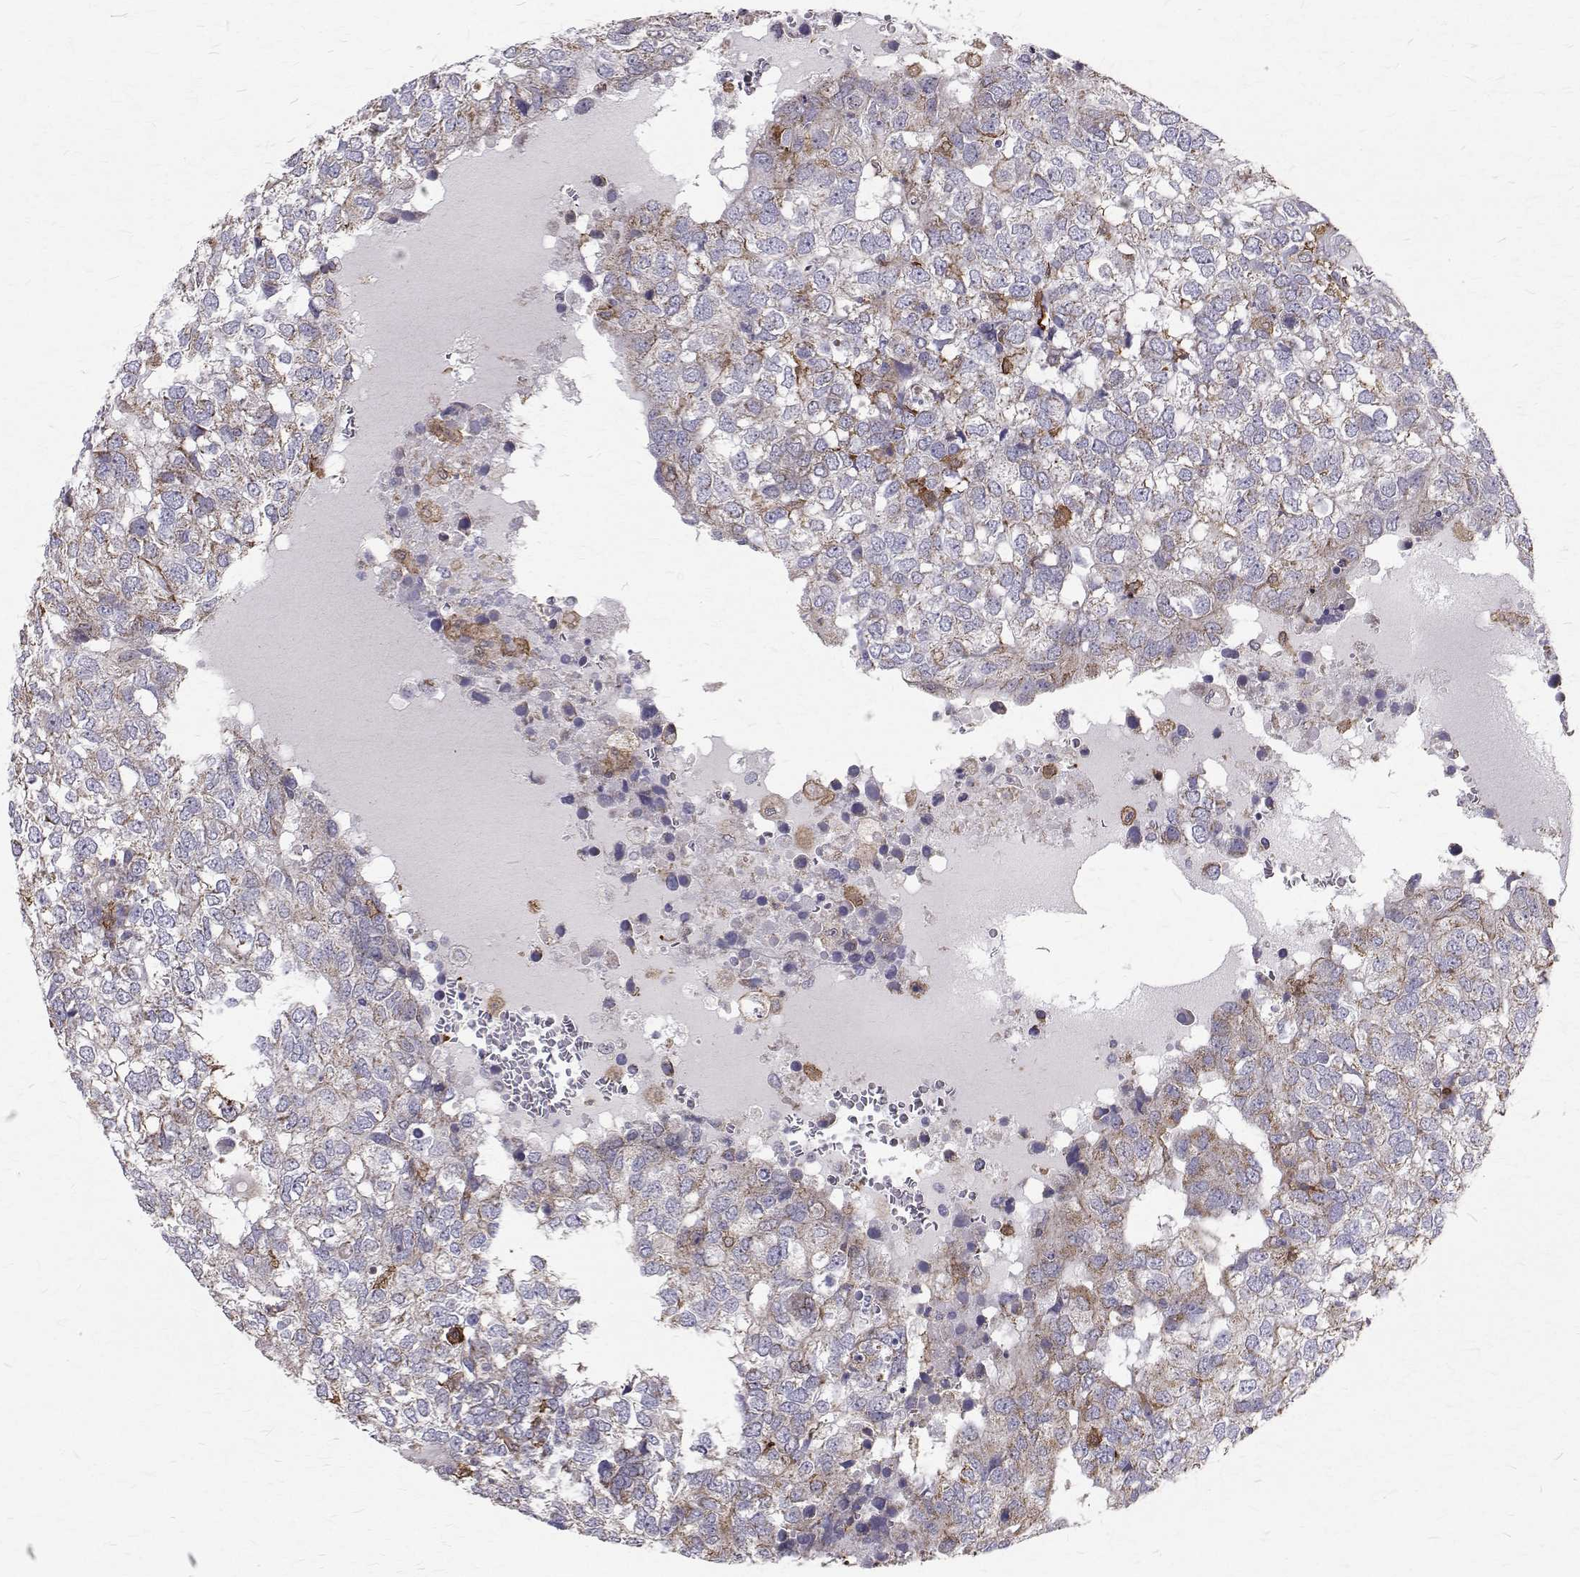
{"staining": {"intensity": "moderate", "quantity": "<25%", "location": "cytoplasmic/membranous"}, "tissue": "breast cancer", "cell_type": "Tumor cells", "image_type": "cancer", "snomed": [{"axis": "morphology", "description": "Duct carcinoma"}, {"axis": "topography", "description": "Breast"}], "caption": "The photomicrograph displays a brown stain indicating the presence of a protein in the cytoplasmic/membranous of tumor cells in breast cancer. Ihc stains the protein of interest in brown and the nuclei are stained blue.", "gene": "CCDC89", "patient": {"sex": "female", "age": 30}}